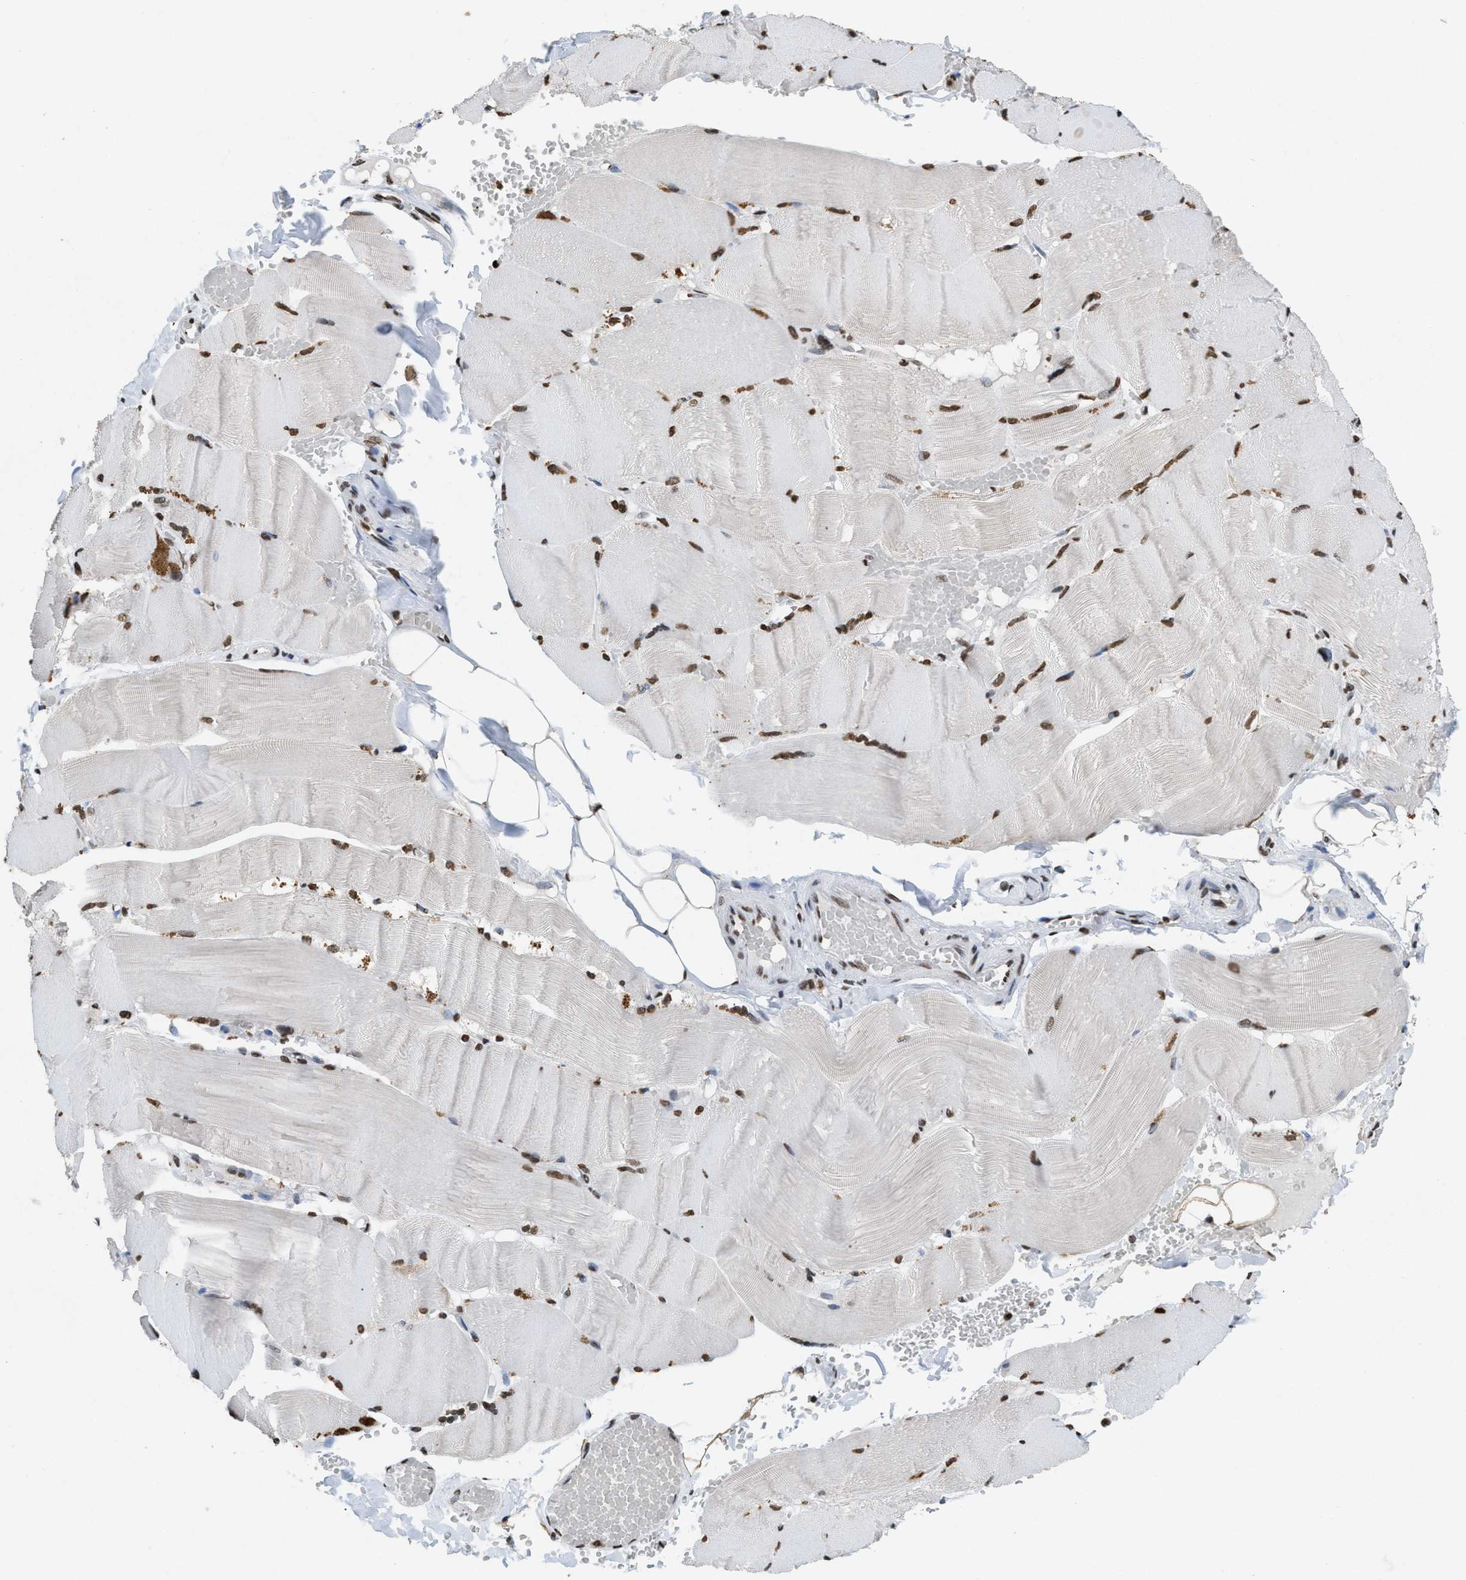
{"staining": {"intensity": "moderate", "quantity": ">75%", "location": "nuclear"}, "tissue": "skeletal muscle", "cell_type": "Myocytes", "image_type": "normal", "snomed": [{"axis": "morphology", "description": "Normal tissue, NOS"}, {"axis": "topography", "description": "Skin"}, {"axis": "topography", "description": "Skeletal muscle"}], "caption": "Skeletal muscle stained with DAB immunohistochemistry shows medium levels of moderate nuclear expression in about >75% of myocytes. (Stains: DAB in brown, nuclei in blue, Microscopy: brightfield microscopy at high magnification).", "gene": "NUP88", "patient": {"sex": "male", "age": 83}}